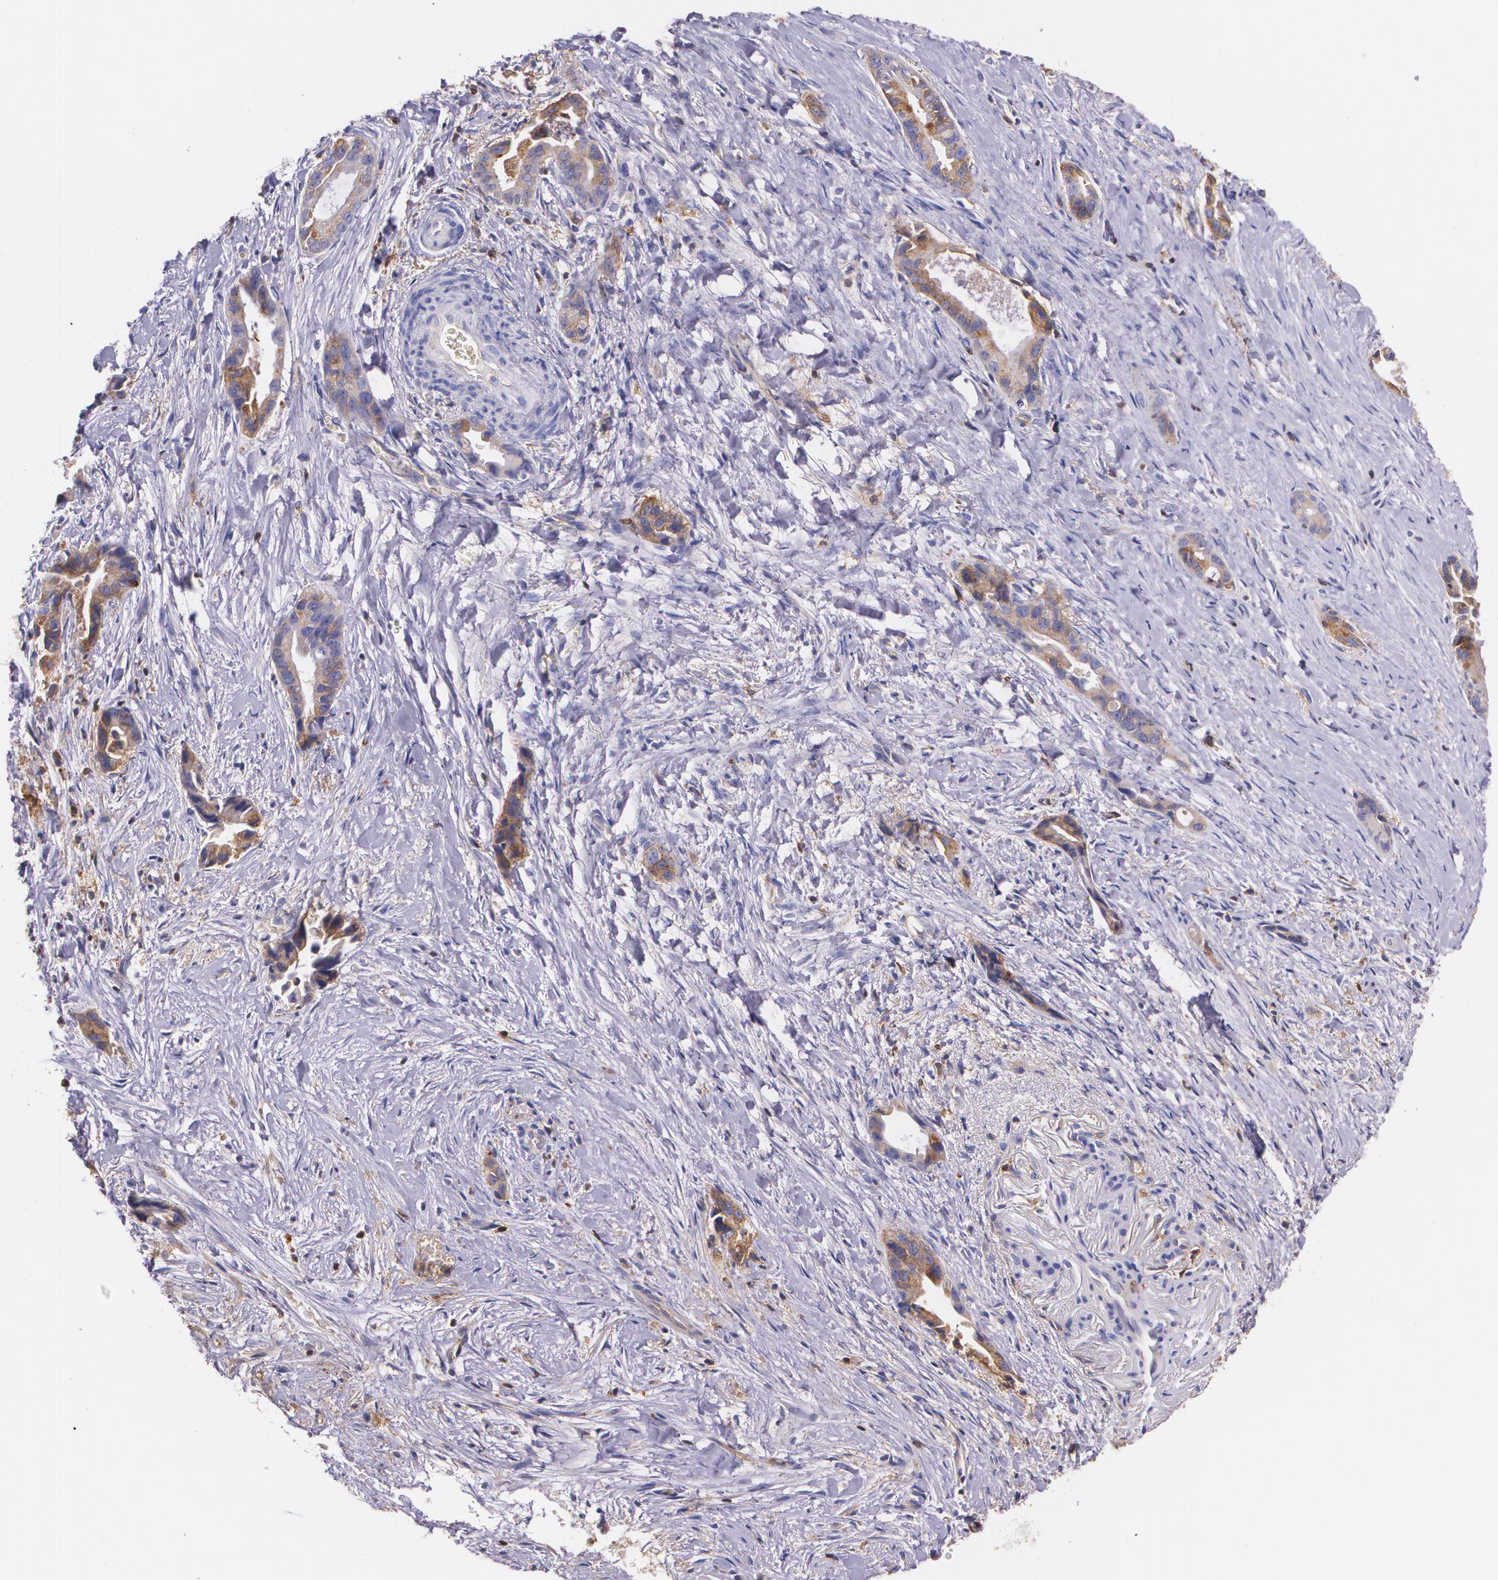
{"staining": {"intensity": "moderate", "quantity": "25%-75%", "location": "cytoplasmic/membranous"}, "tissue": "liver cancer", "cell_type": "Tumor cells", "image_type": "cancer", "snomed": [{"axis": "morphology", "description": "Cholangiocarcinoma"}, {"axis": "topography", "description": "Liver"}], "caption": "Moderate cytoplasmic/membranous protein positivity is present in about 25%-75% of tumor cells in liver cancer (cholangiocarcinoma).", "gene": "B2M", "patient": {"sex": "female", "age": 55}}